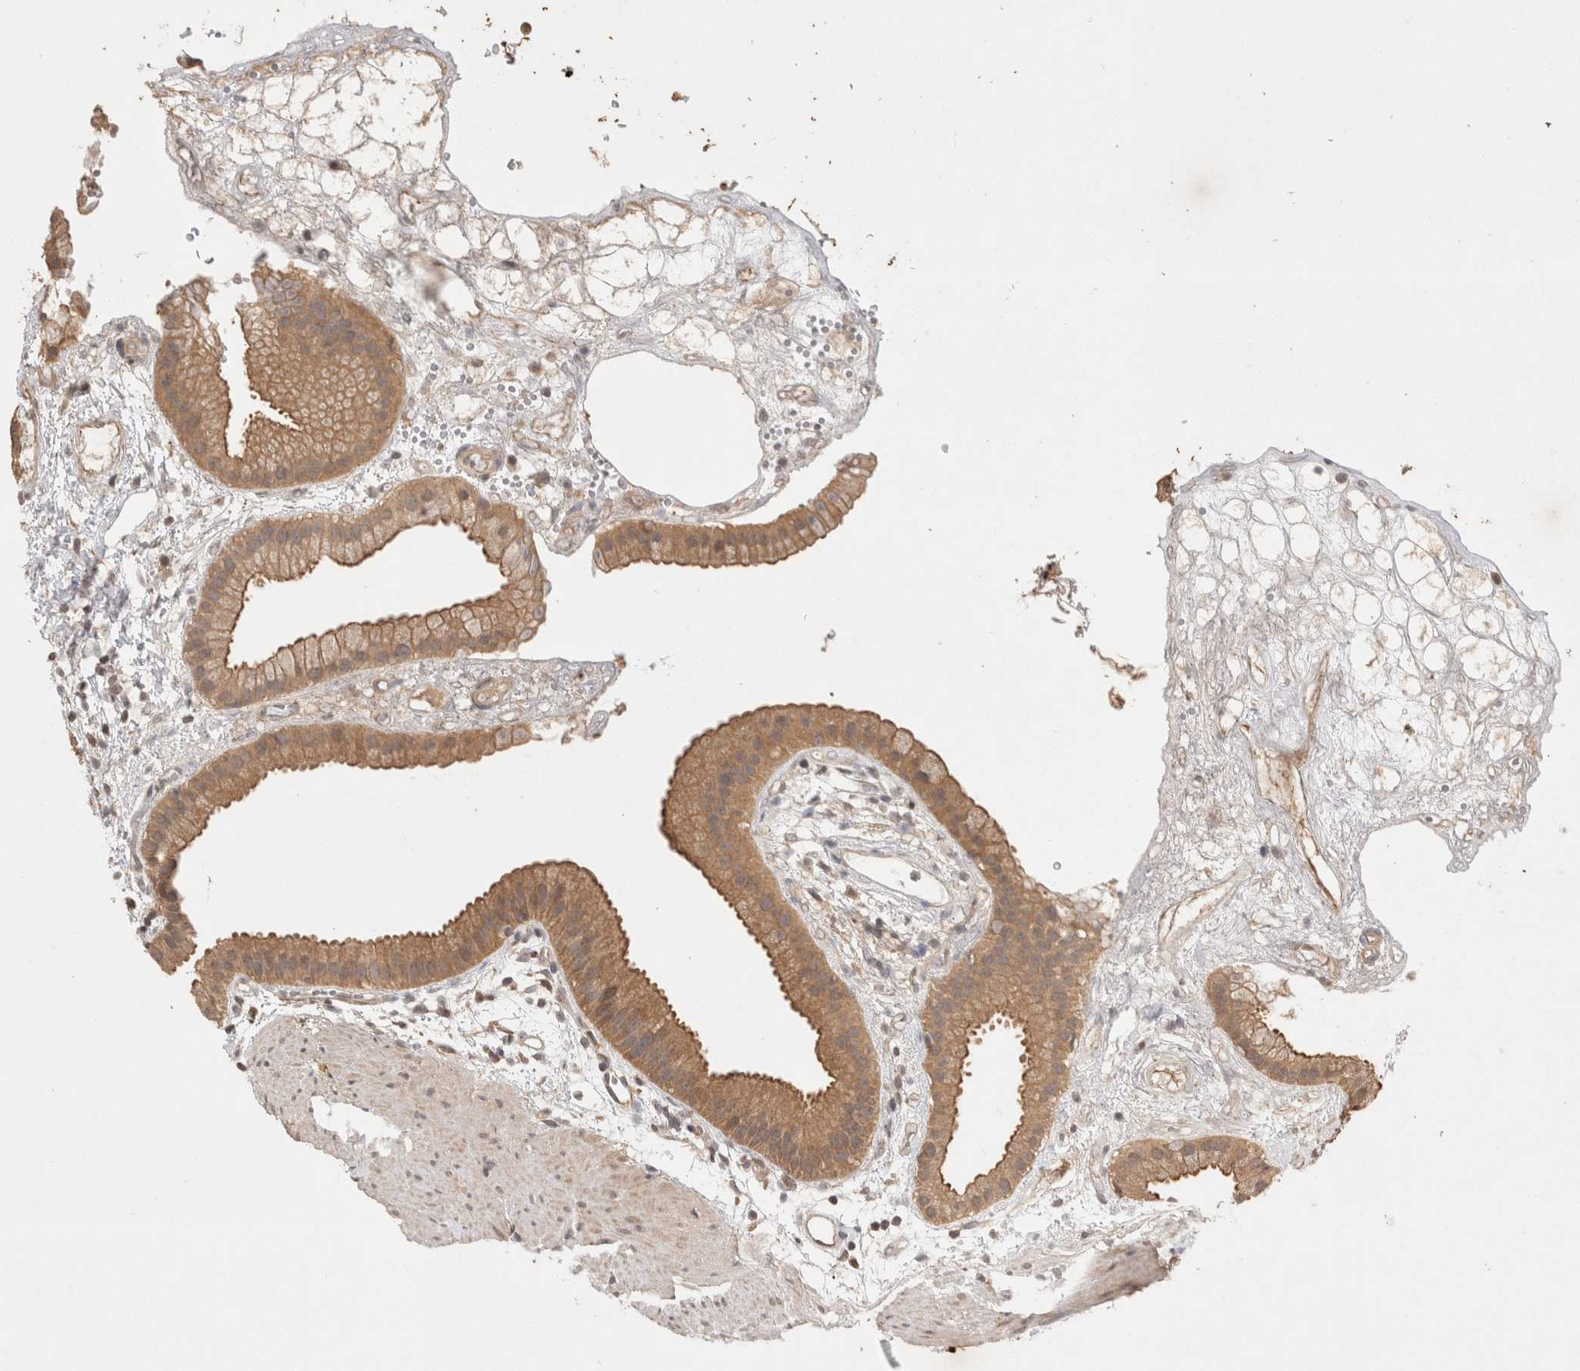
{"staining": {"intensity": "moderate", "quantity": ">75%", "location": "cytoplasmic/membranous"}, "tissue": "gallbladder", "cell_type": "Glandular cells", "image_type": "normal", "snomed": [{"axis": "morphology", "description": "Normal tissue, NOS"}, {"axis": "topography", "description": "Gallbladder"}], "caption": "The immunohistochemical stain highlights moderate cytoplasmic/membranous staining in glandular cells of benign gallbladder.", "gene": "PRMT3", "patient": {"sex": "female", "age": 64}}